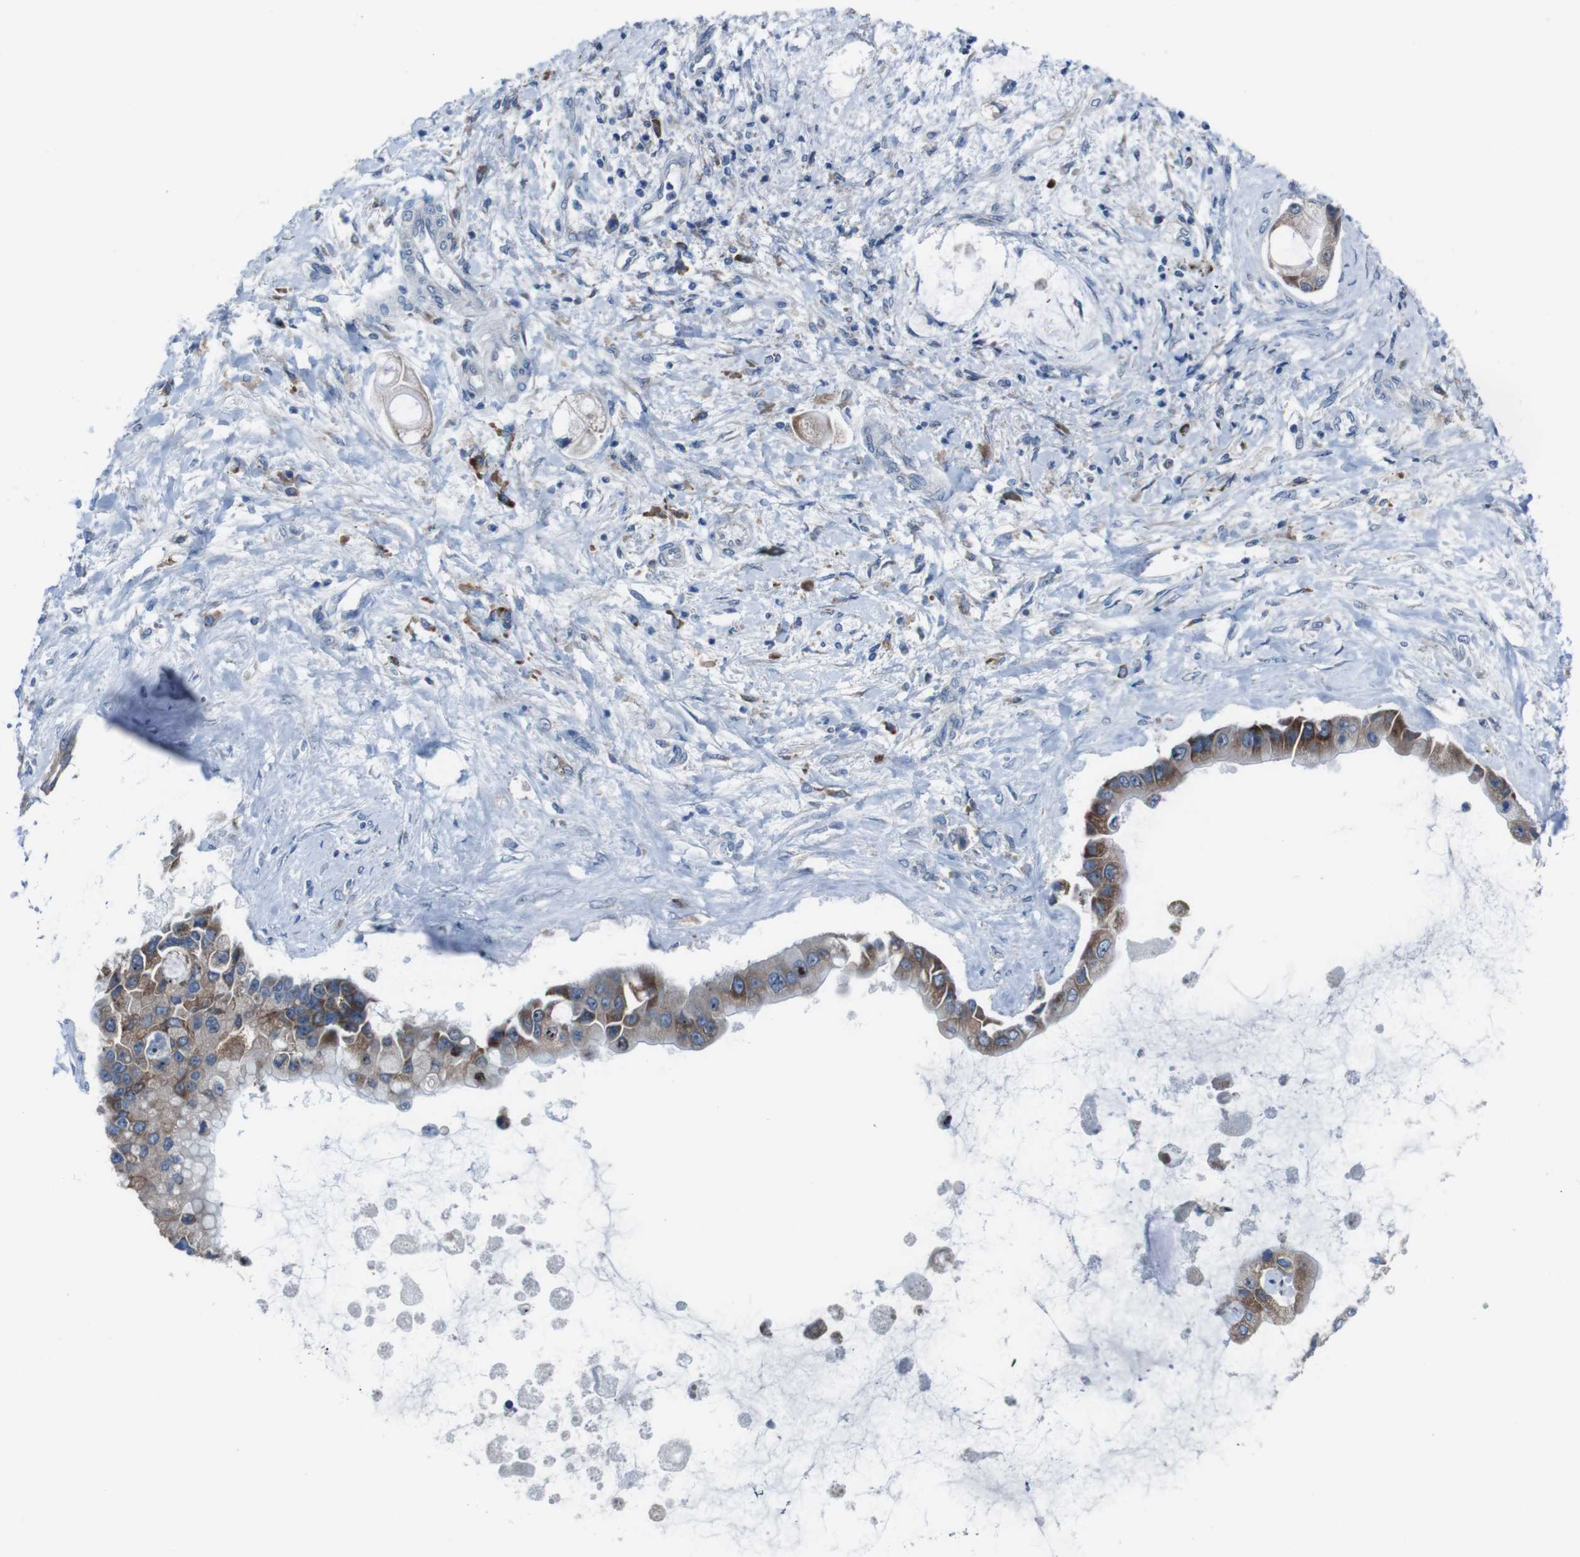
{"staining": {"intensity": "moderate", "quantity": ">75%", "location": "cytoplasmic/membranous"}, "tissue": "liver cancer", "cell_type": "Tumor cells", "image_type": "cancer", "snomed": [{"axis": "morphology", "description": "Cholangiocarcinoma"}, {"axis": "topography", "description": "Liver"}], "caption": "Tumor cells reveal medium levels of moderate cytoplasmic/membranous staining in approximately >75% of cells in cholangiocarcinoma (liver).", "gene": "CDH22", "patient": {"sex": "male", "age": 50}}